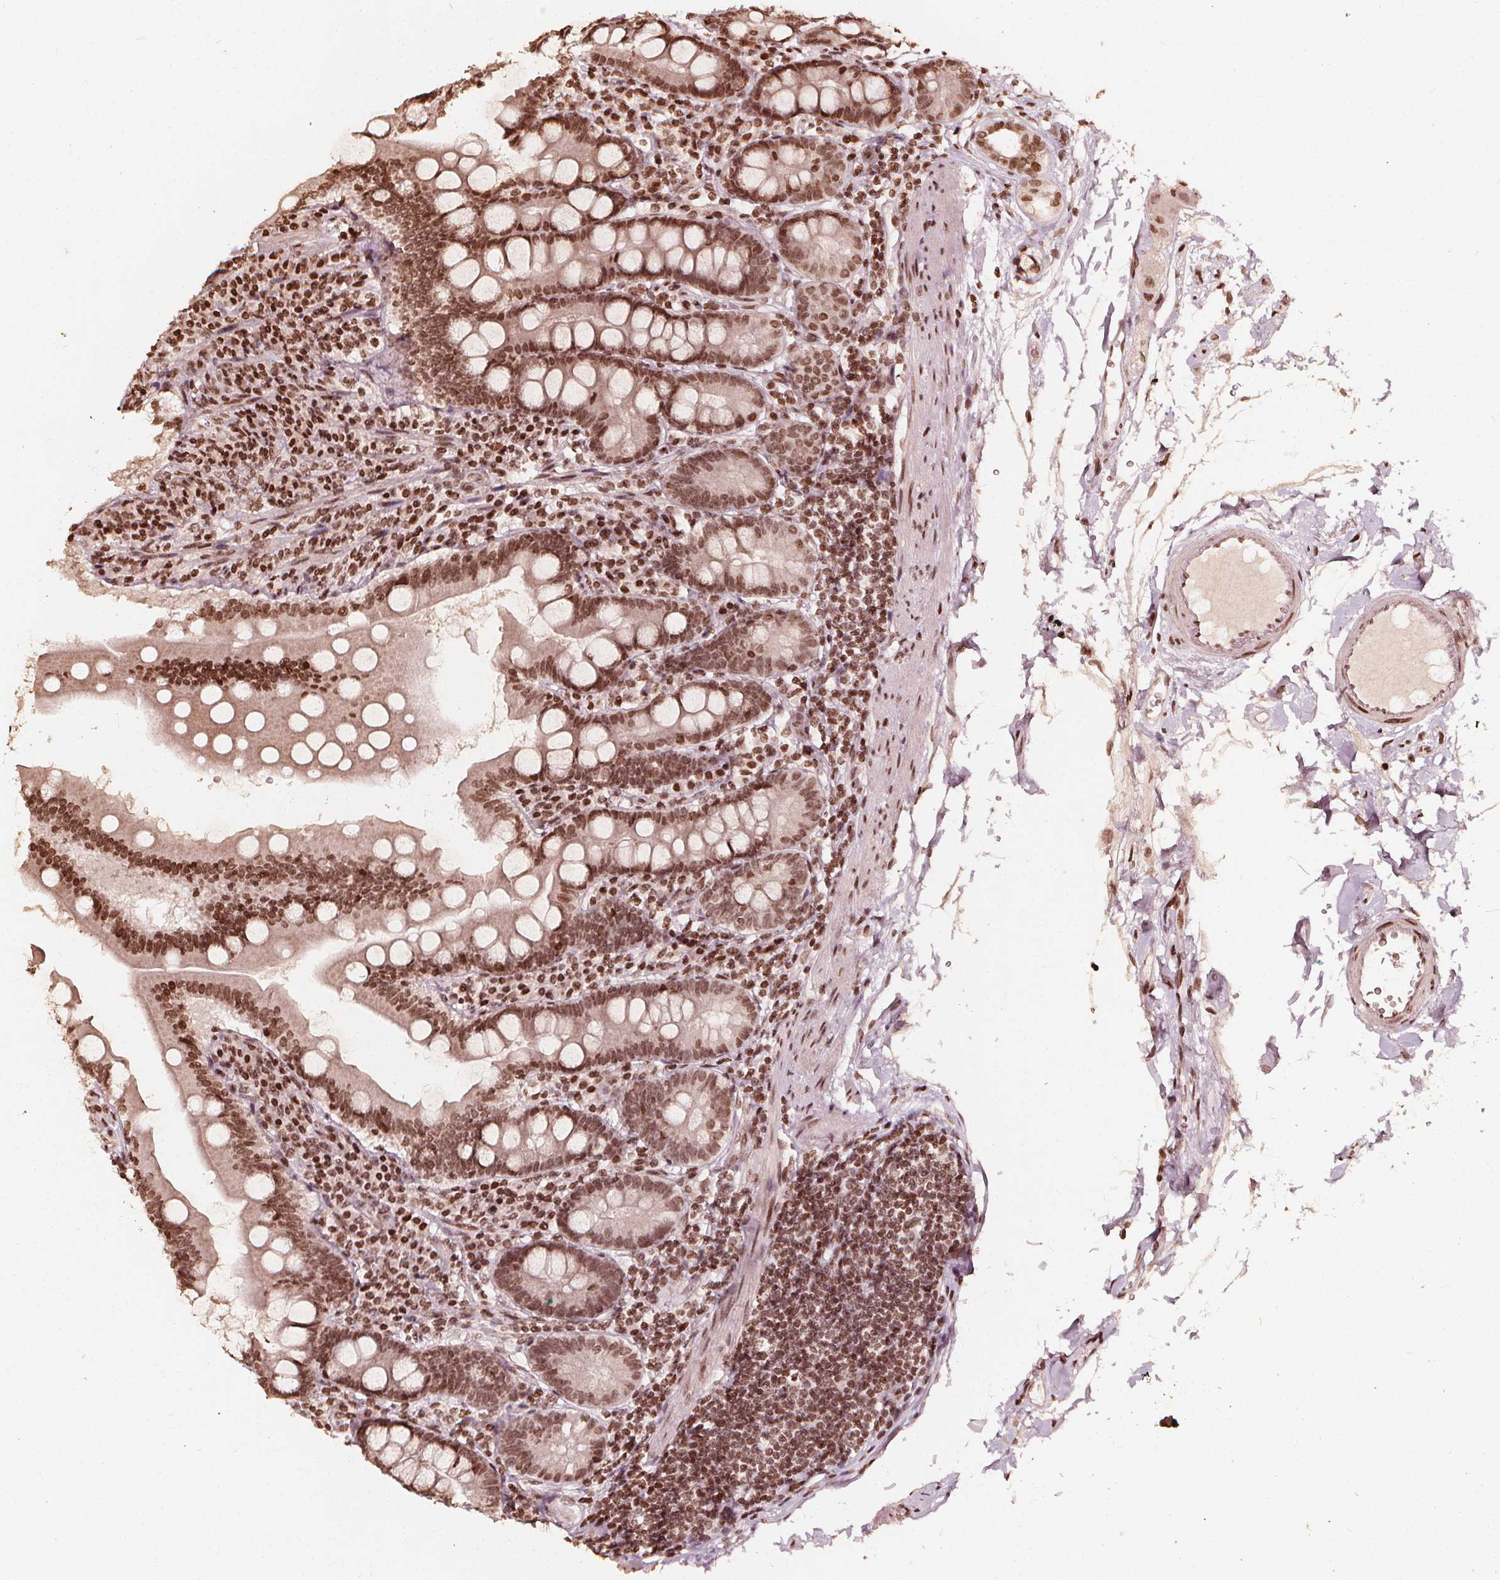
{"staining": {"intensity": "moderate", "quantity": ">75%", "location": "nuclear"}, "tissue": "duodenum", "cell_type": "Glandular cells", "image_type": "normal", "snomed": [{"axis": "morphology", "description": "Normal tissue, NOS"}, {"axis": "topography", "description": "Duodenum"}], "caption": "Immunohistochemical staining of benign human duodenum exhibits moderate nuclear protein expression in approximately >75% of glandular cells.", "gene": "H3C14", "patient": {"sex": "female", "age": 67}}